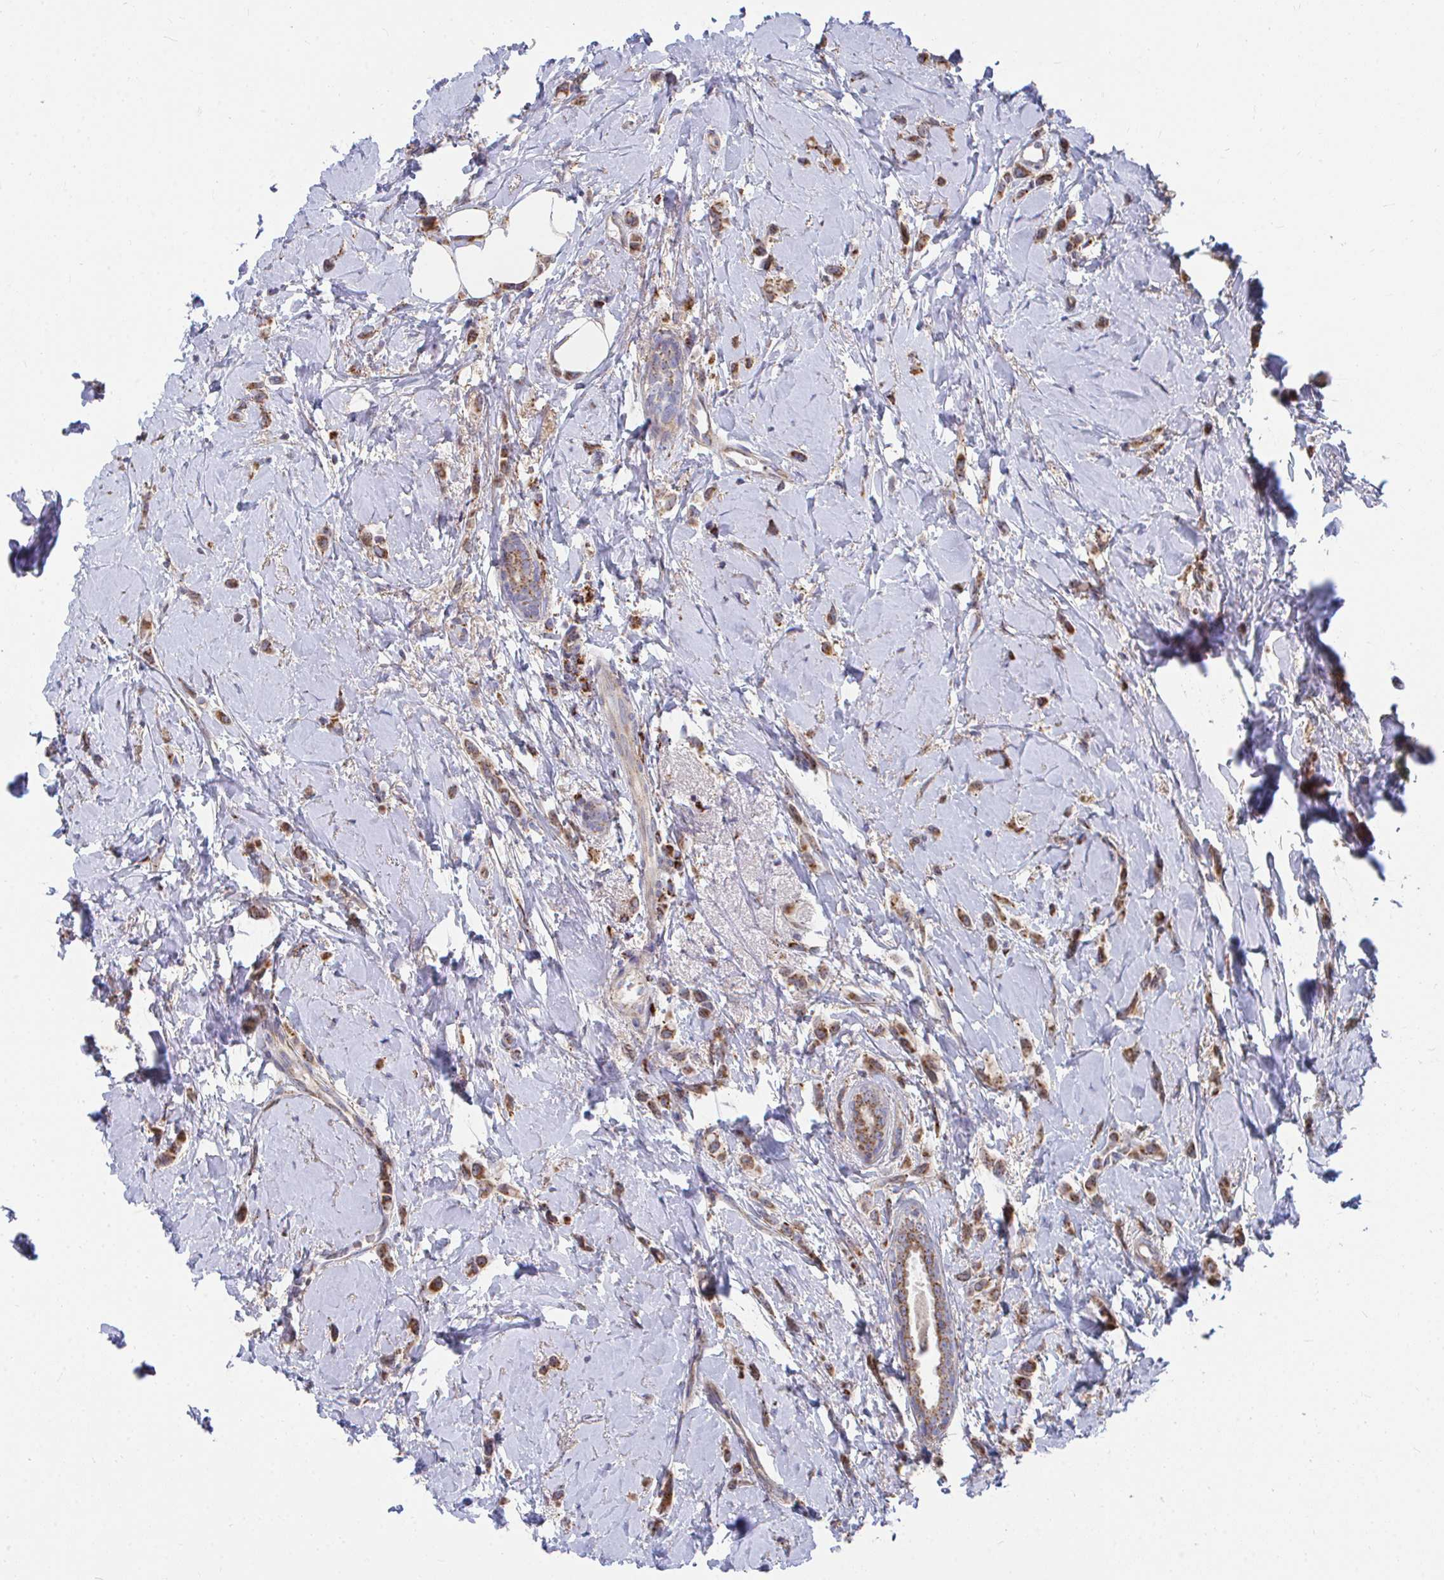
{"staining": {"intensity": "moderate", "quantity": ">75%", "location": "cytoplasmic/membranous"}, "tissue": "breast cancer", "cell_type": "Tumor cells", "image_type": "cancer", "snomed": [{"axis": "morphology", "description": "Lobular carcinoma"}, {"axis": "topography", "description": "Breast"}], "caption": "IHC staining of breast cancer, which exhibits medium levels of moderate cytoplasmic/membranous positivity in approximately >75% of tumor cells indicating moderate cytoplasmic/membranous protein positivity. The staining was performed using DAB (3,3'-diaminobenzidine) (brown) for protein detection and nuclei were counterstained in hematoxylin (blue).", "gene": "PEX3", "patient": {"sex": "female", "age": 66}}